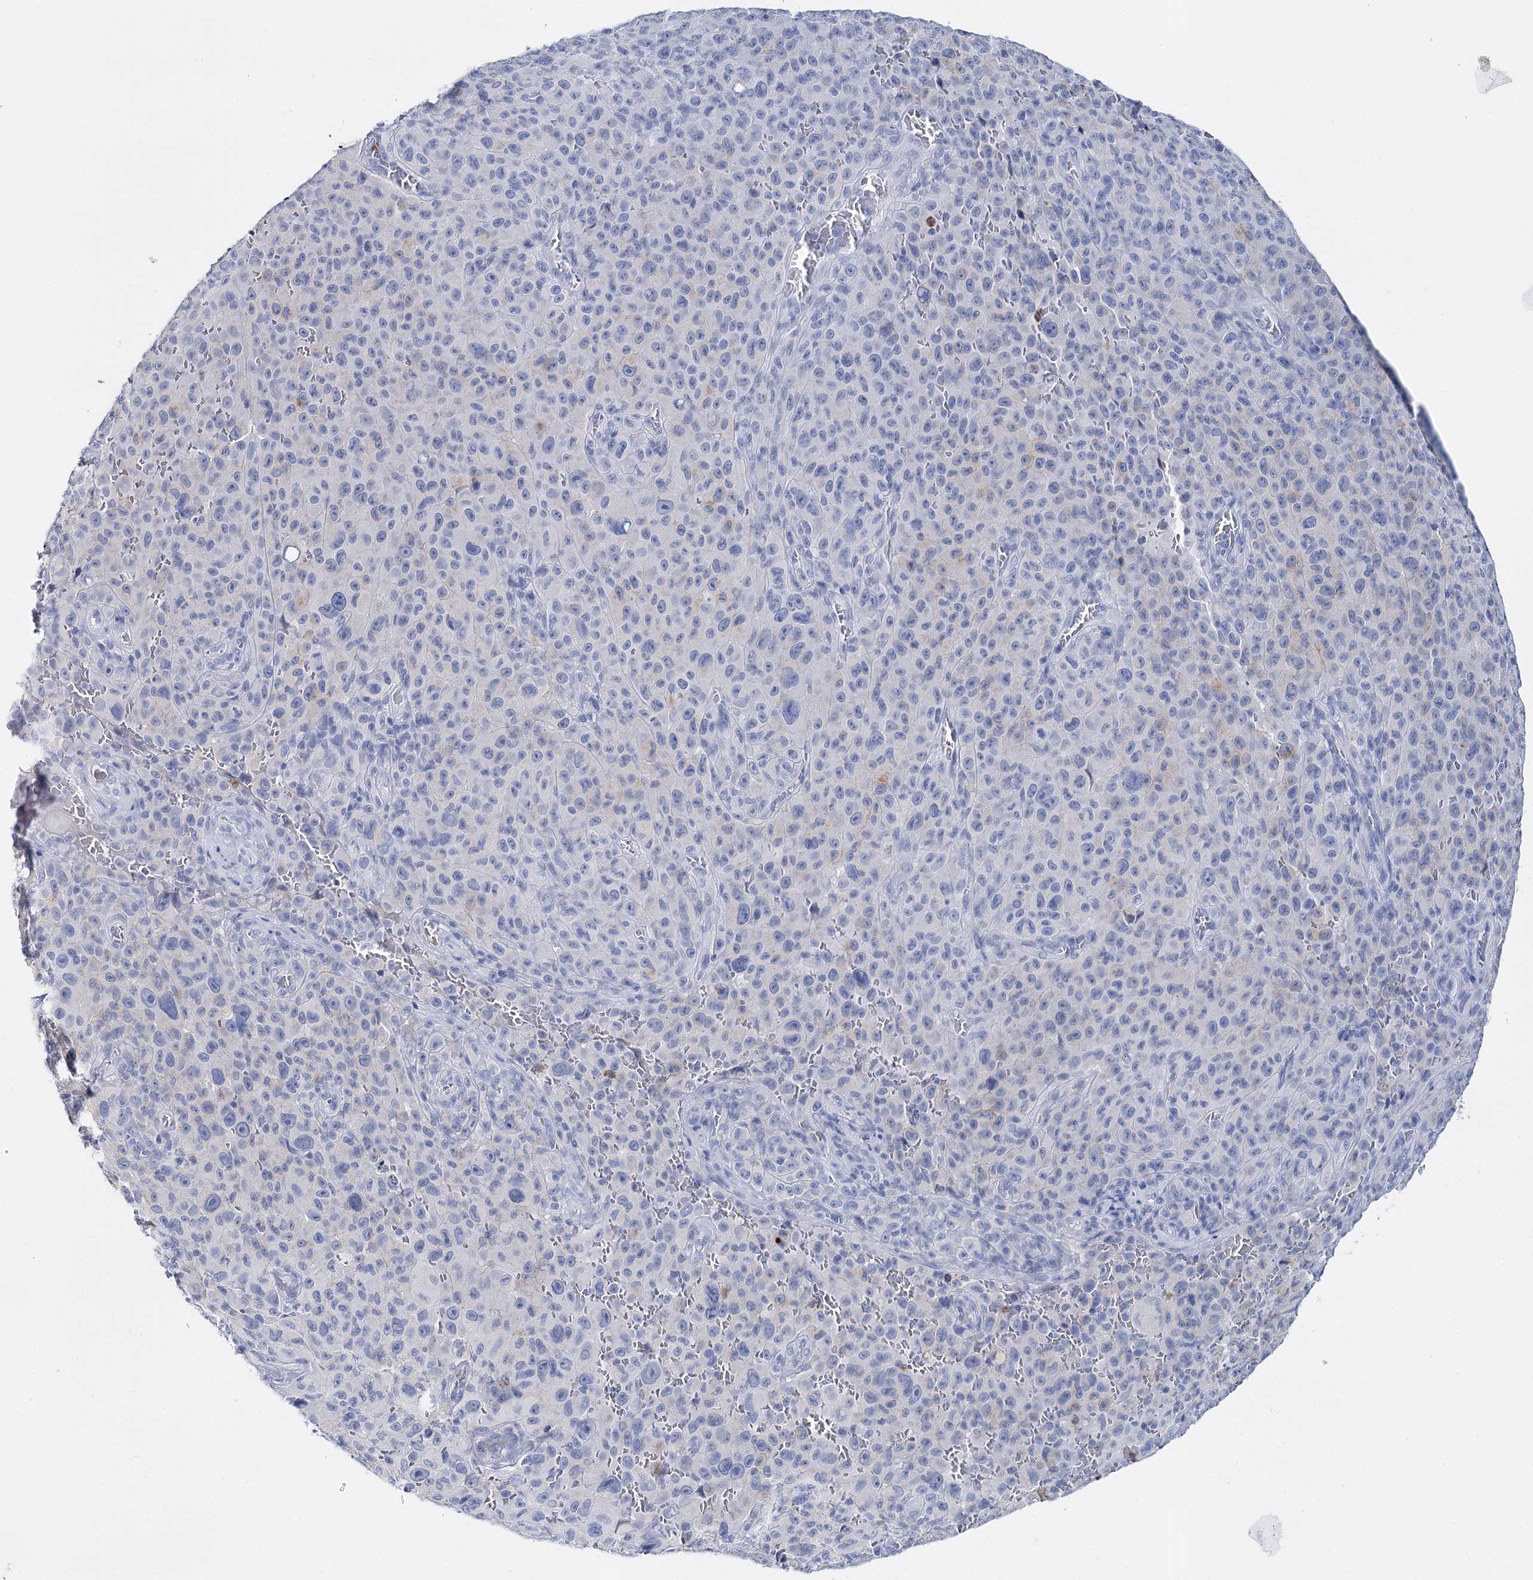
{"staining": {"intensity": "negative", "quantity": "none", "location": "none"}, "tissue": "melanoma", "cell_type": "Tumor cells", "image_type": "cancer", "snomed": [{"axis": "morphology", "description": "Malignant melanoma, NOS"}, {"axis": "topography", "description": "Skin"}], "caption": "Human malignant melanoma stained for a protein using immunohistochemistry demonstrates no positivity in tumor cells.", "gene": "CEACAM8", "patient": {"sex": "female", "age": 82}}